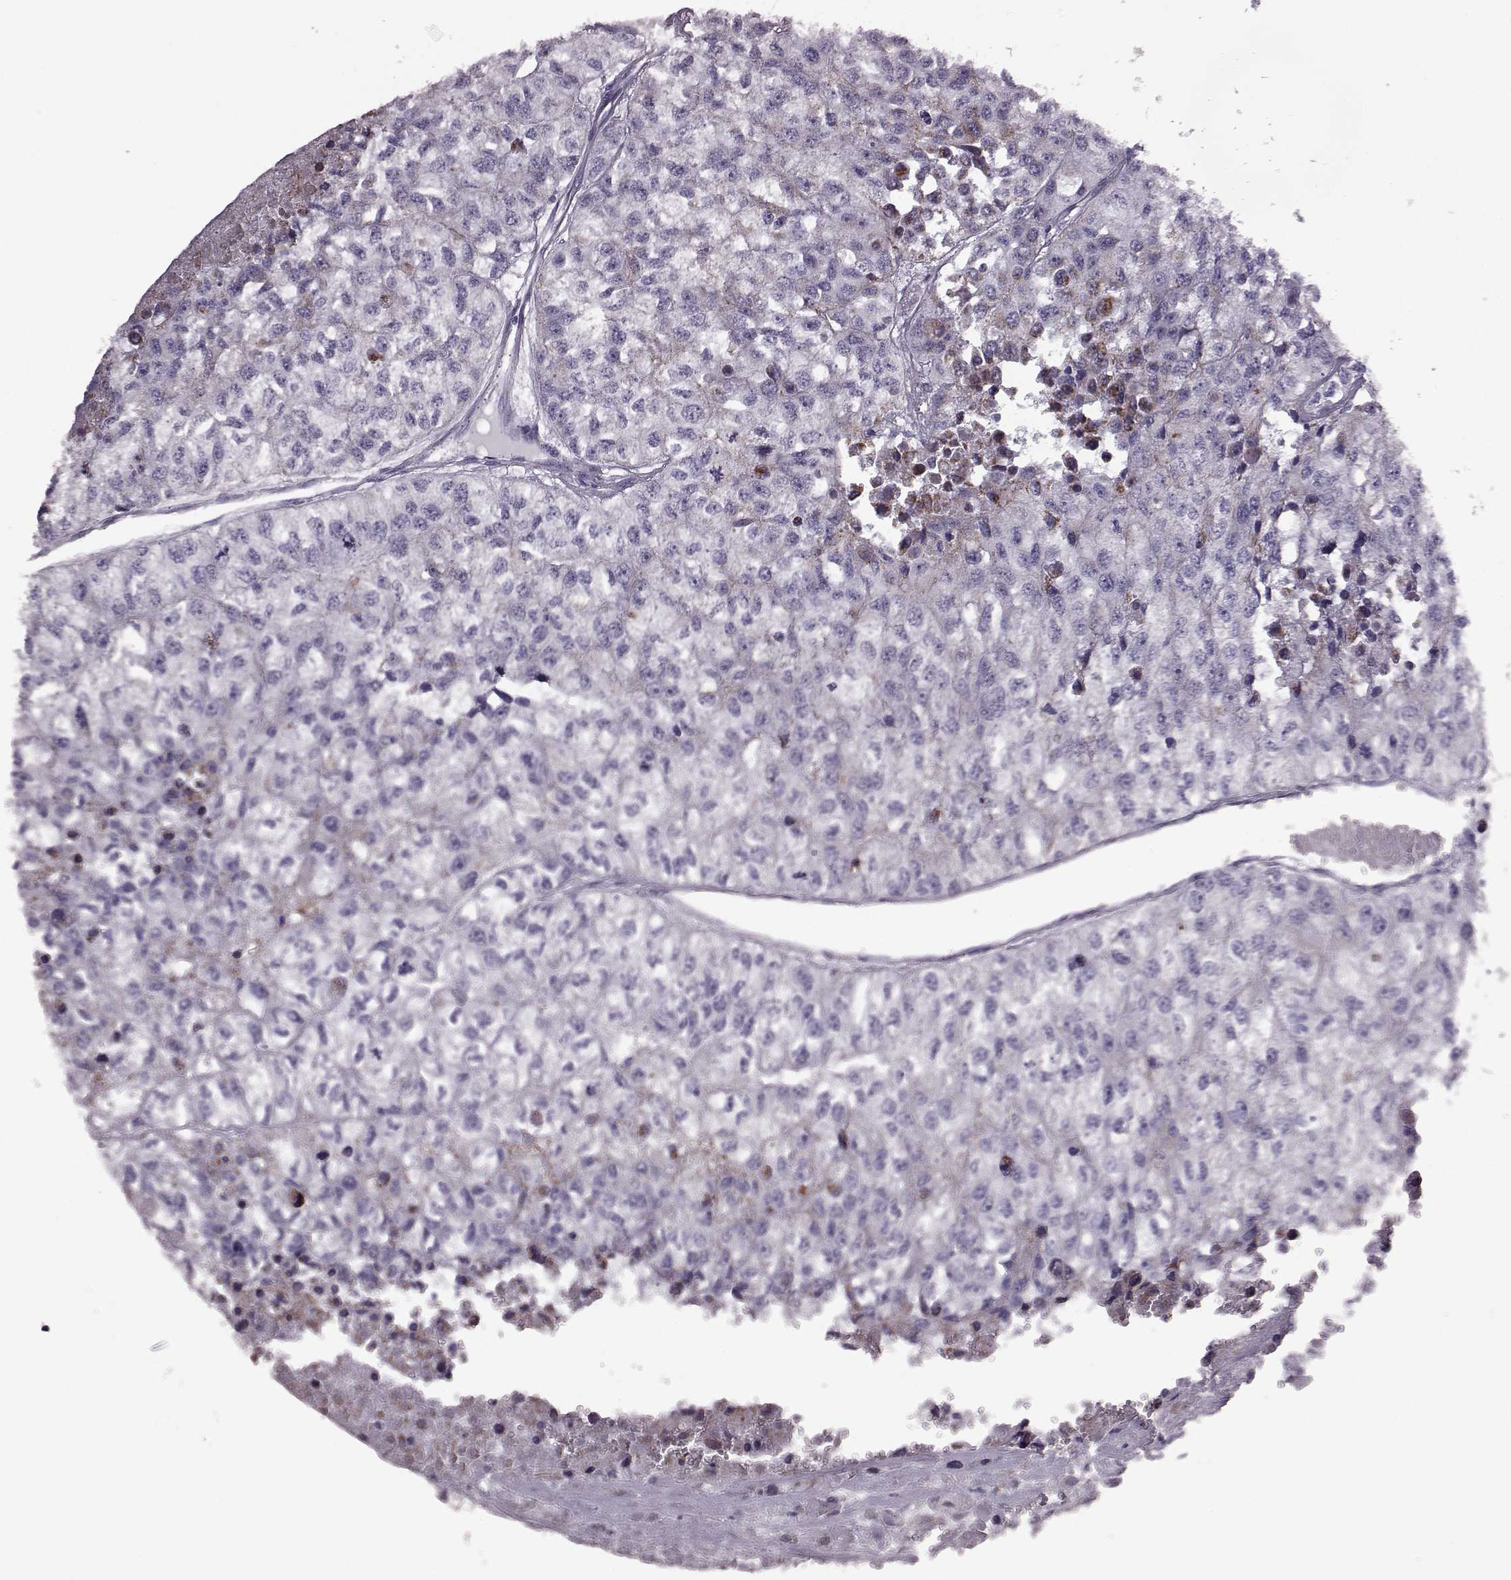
{"staining": {"intensity": "negative", "quantity": "none", "location": "none"}, "tissue": "renal cancer", "cell_type": "Tumor cells", "image_type": "cancer", "snomed": [{"axis": "morphology", "description": "Adenocarcinoma, NOS"}, {"axis": "topography", "description": "Kidney"}], "caption": "An IHC histopathology image of adenocarcinoma (renal) is shown. There is no staining in tumor cells of adenocarcinoma (renal).", "gene": "RIMS2", "patient": {"sex": "male", "age": 56}}